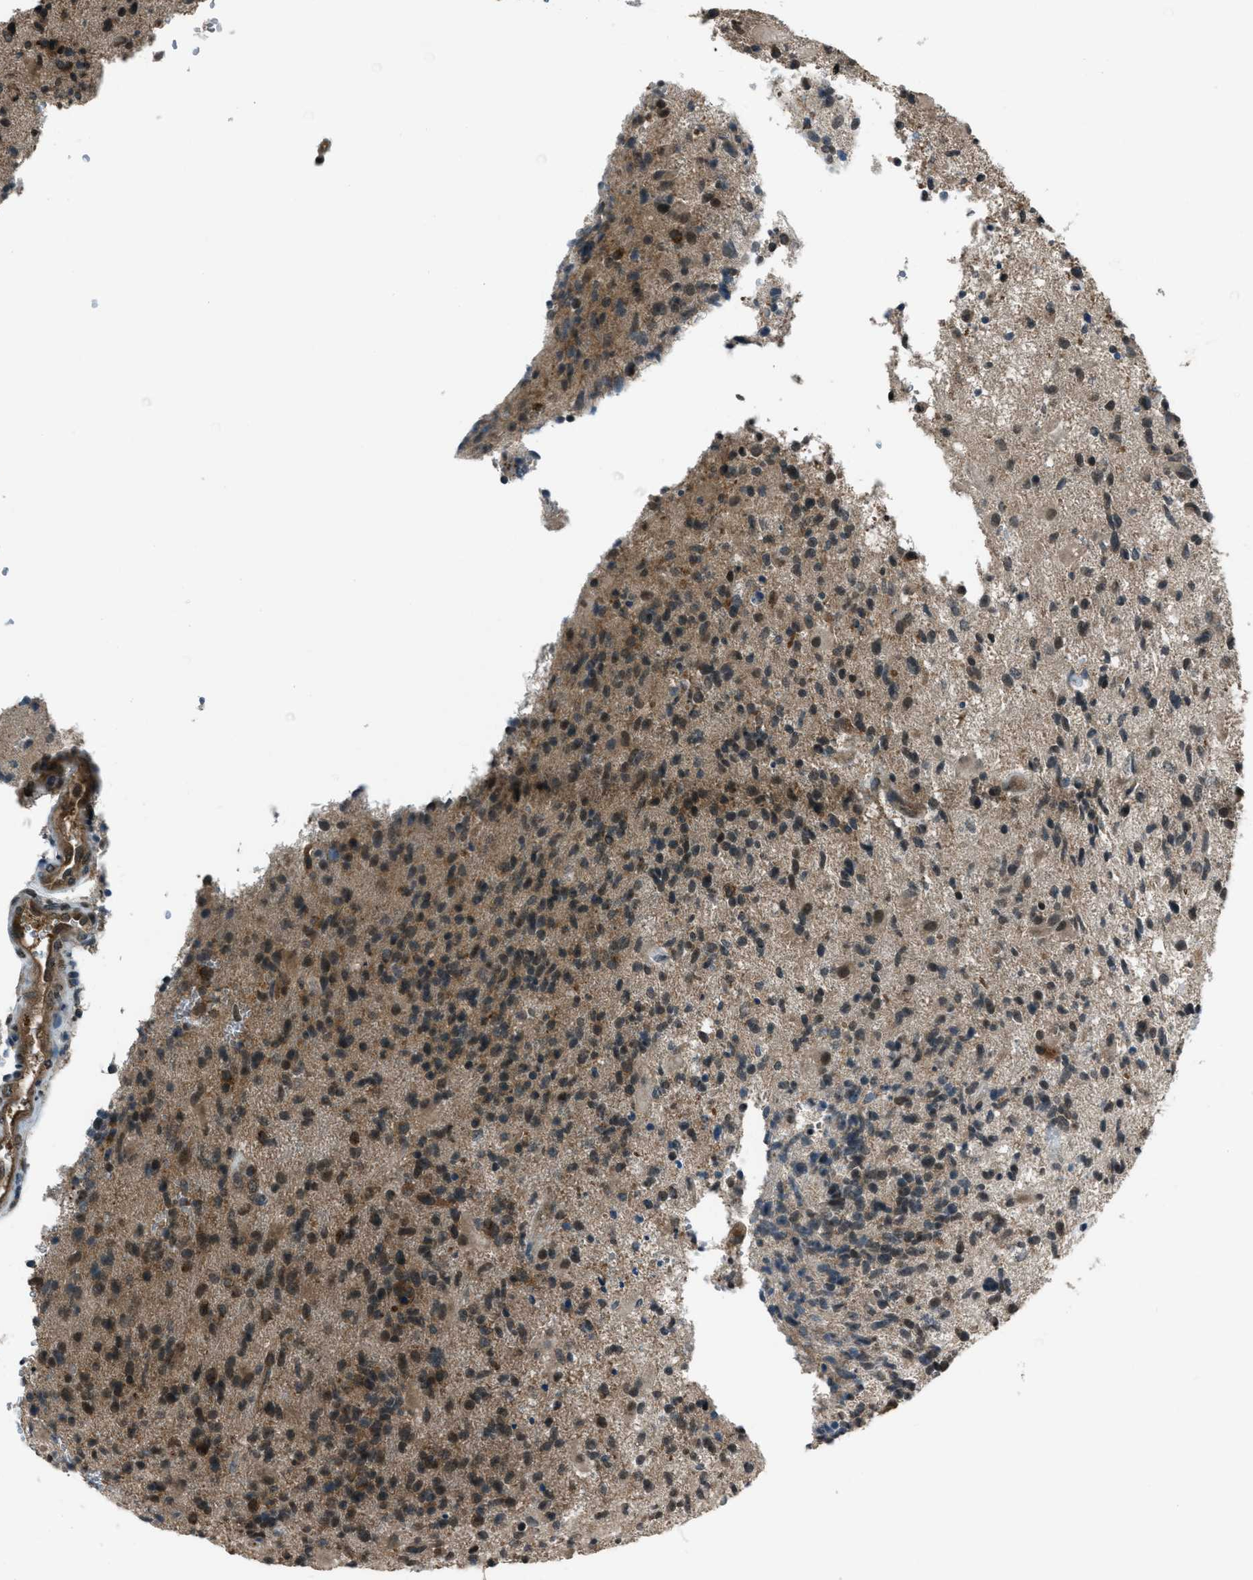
{"staining": {"intensity": "strong", "quantity": "25%-75%", "location": "cytoplasmic/membranous,nuclear"}, "tissue": "glioma", "cell_type": "Tumor cells", "image_type": "cancer", "snomed": [{"axis": "morphology", "description": "Glioma, malignant, High grade"}, {"axis": "topography", "description": "Brain"}], "caption": "Protein staining by immunohistochemistry (IHC) exhibits strong cytoplasmic/membranous and nuclear positivity in about 25%-75% of tumor cells in malignant high-grade glioma.", "gene": "ASAP2", "patient": {"sex": "male", "age": 72}}